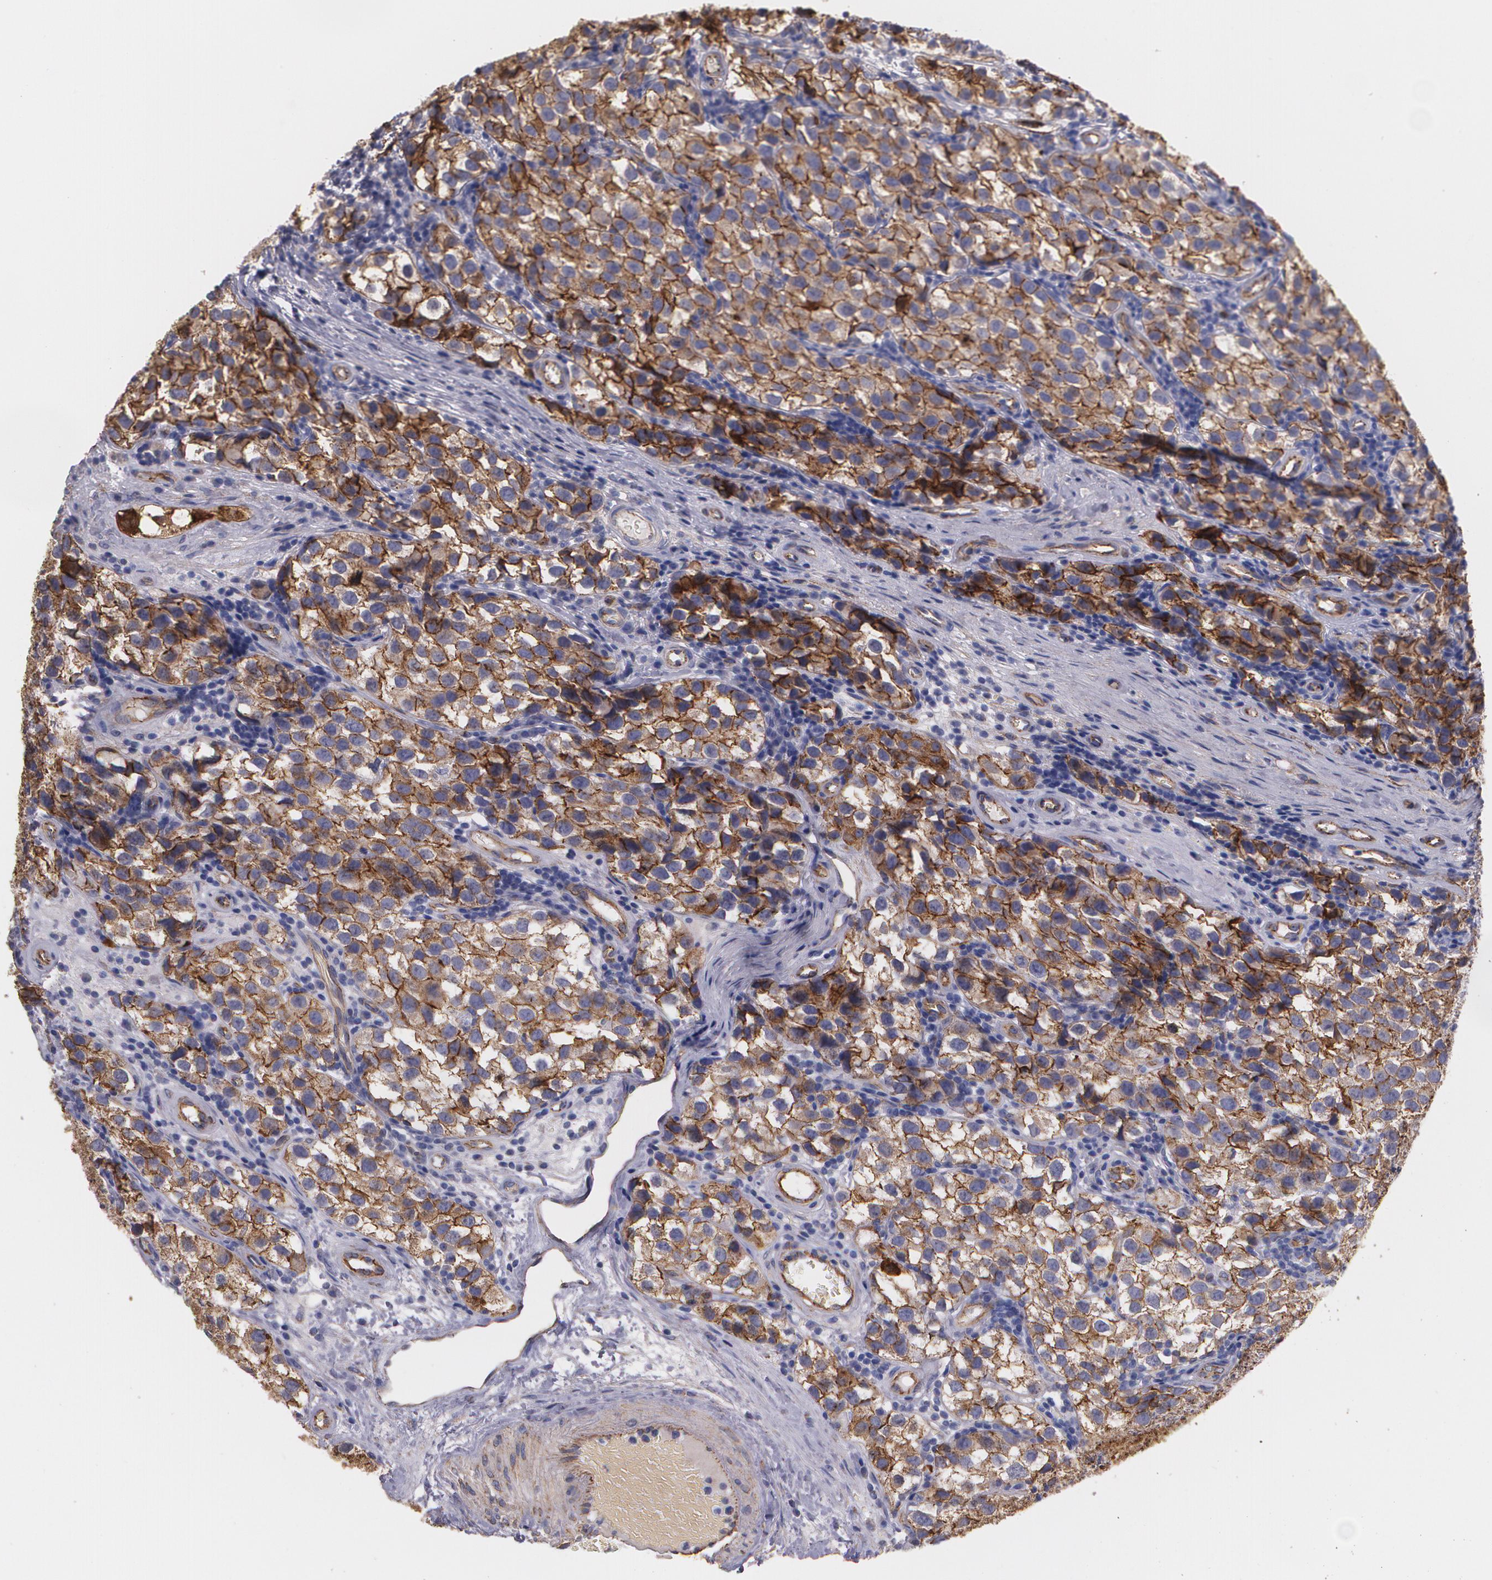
{"staining": {"intensity": "strong", "quantity": ">75%", "location": "cytoplasmic/membranous"}, "tissue": "testis cancer", "cell_type": "Tumor cells", "image_type": "cancer", "snomed": [{"axis": "morphology", "description": "Seminoma, NOS"}, {"axis": "topography", "description": "Testis"}], "caption": "Human testis cancer (seminoma) stained with a brown dye exhibits strong cytoplasmic/membranous positive positivity in about >75% of tumor cells.", "gene": "TJP1", "patient": {"sex": "male", "age": 39}}